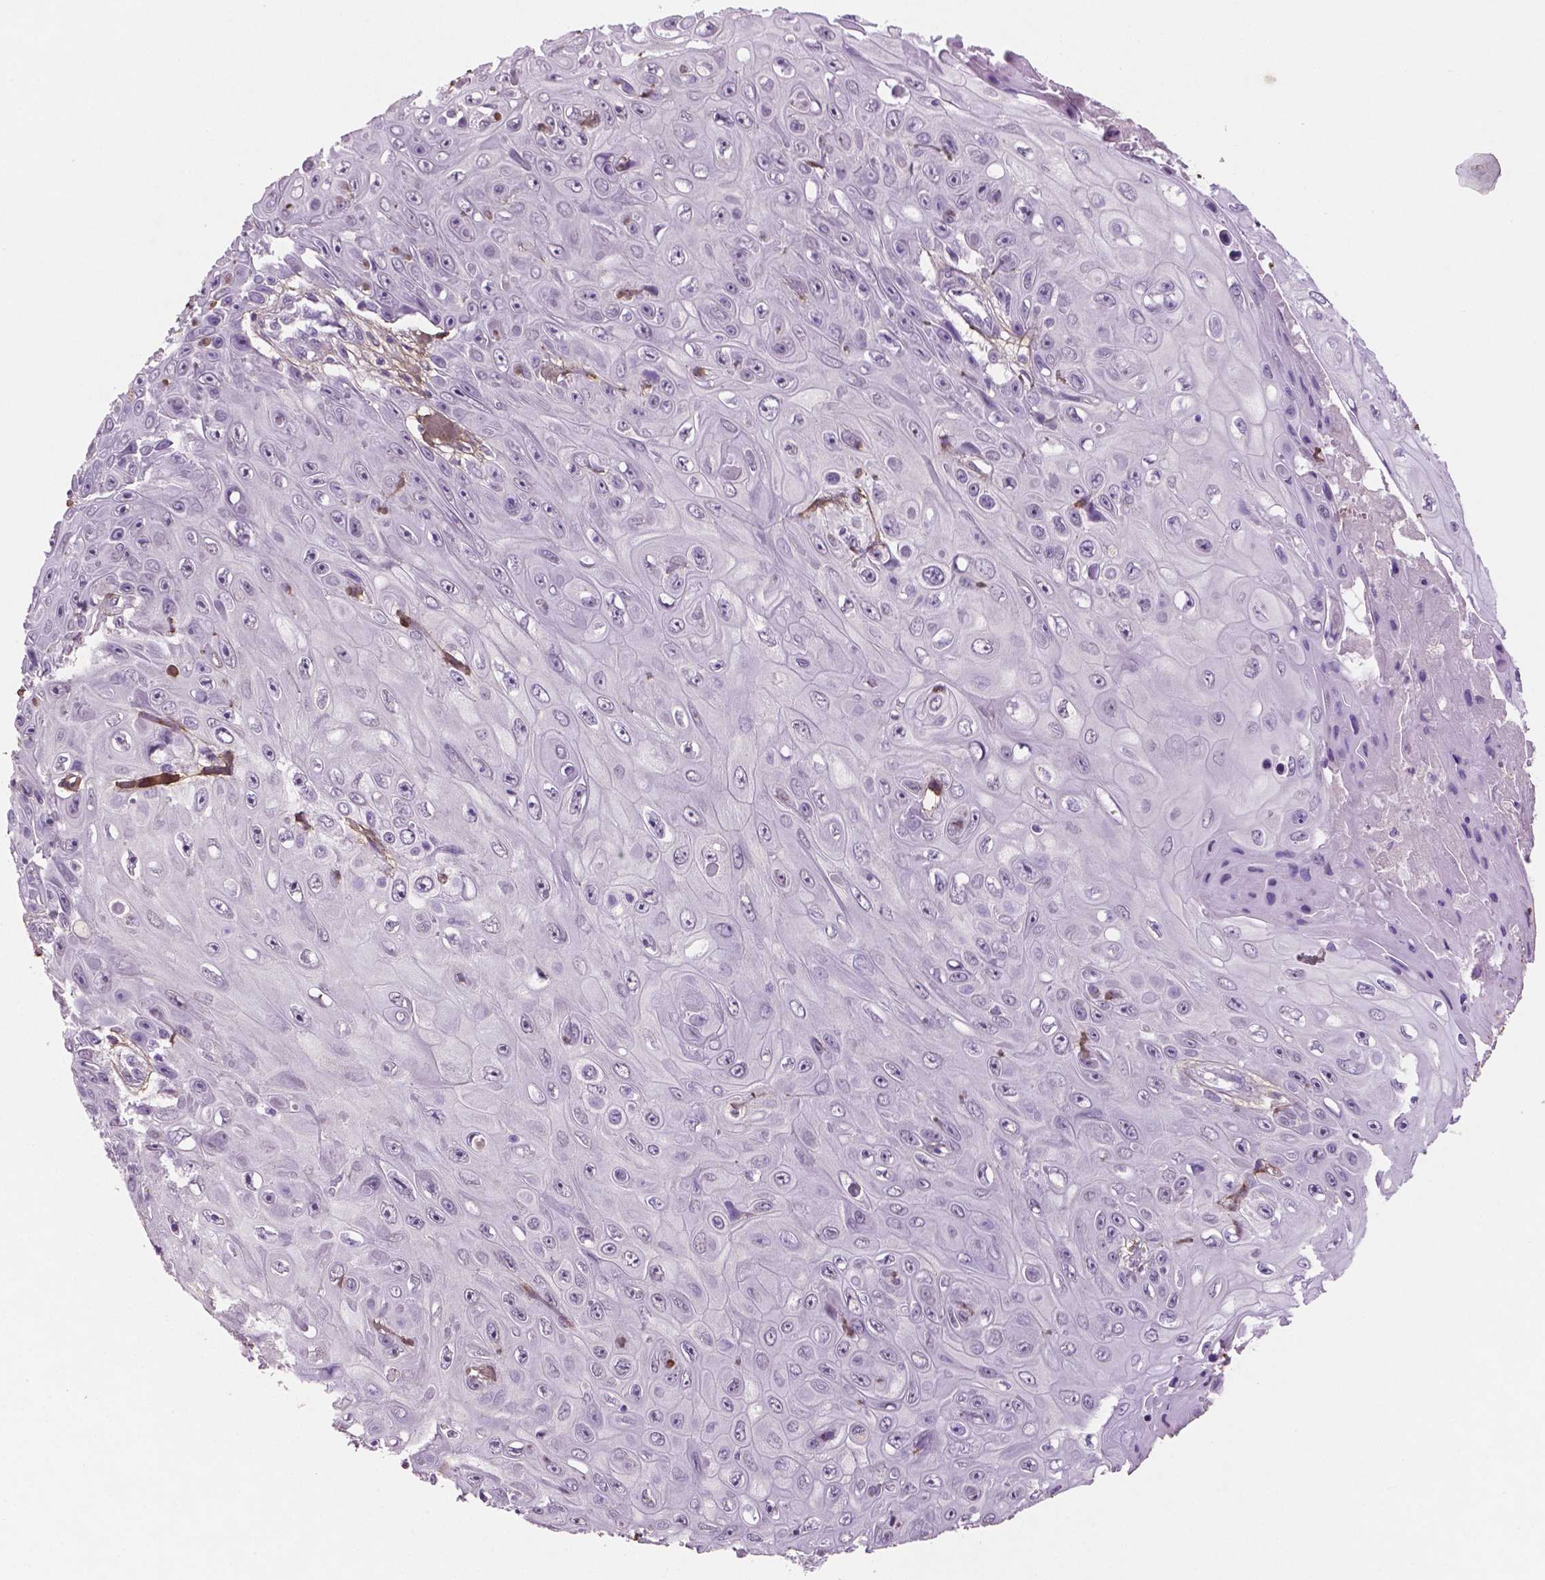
{"staining": {"intensity": "negative", "quantity": "none", "location": "none"}, "tissue": "skin cancer", "cell_type": "Tumor cells", "image_type": "cancer", "snomed": [{"axis": "morphology", "description": "Squamous cell carcinoma, NOS"}, {"axis": "topography", "description": "Skin"}], "caption": "Immunohistochemistry (IHC) micrograph of skin cancer (squamous cell carcinoma) stained for a protein (brown), which displays no expression in tumor cells.", "gene": "DLG2", "patient": {"sex": "male", "age": 82}}